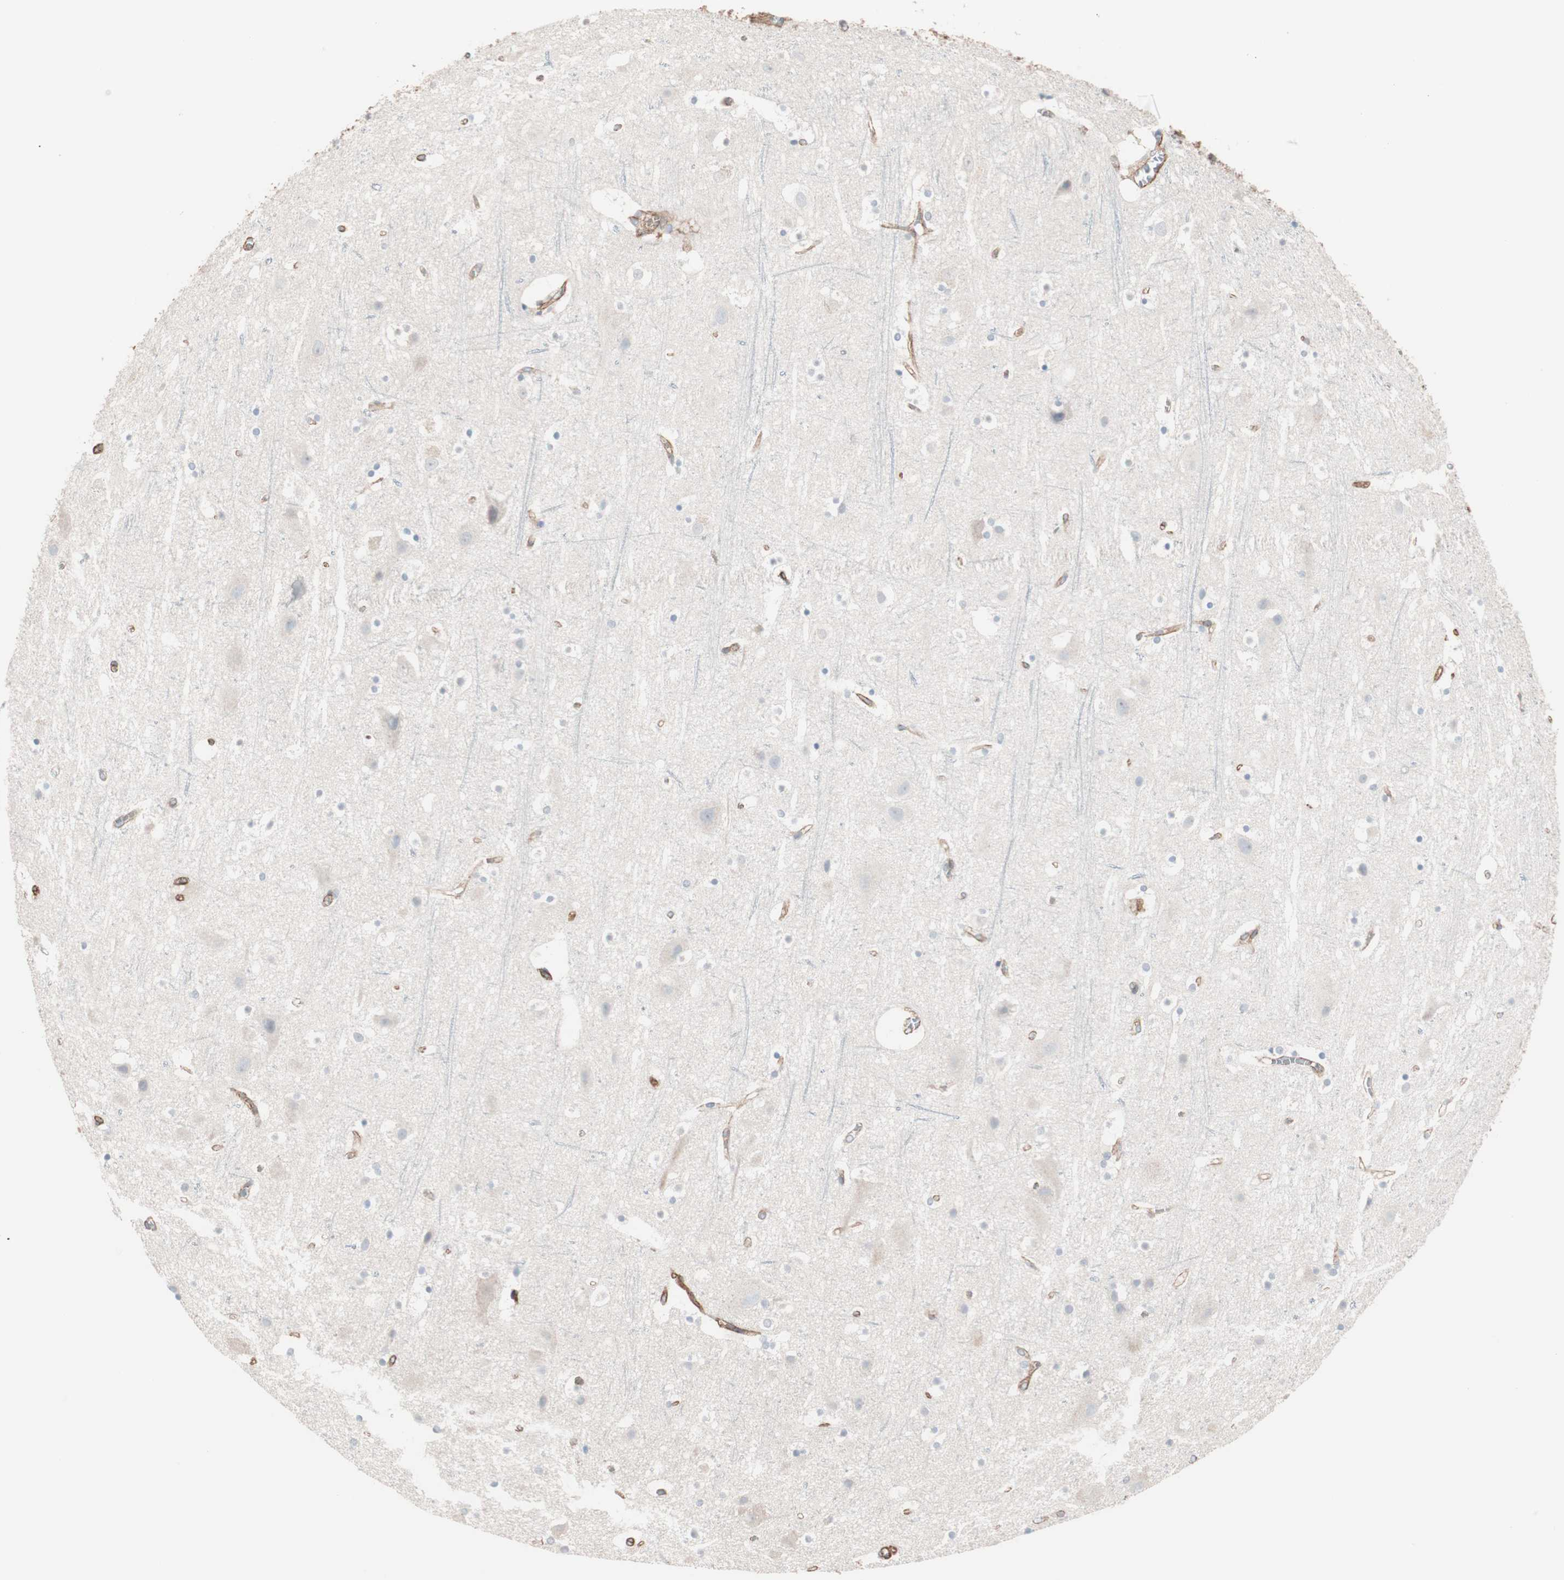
{"staining": {"intensity": "moderate", "quantity": ">75%", "location": "cytoplasmic/membranous"}, "tissue": "cerebral cortex", "cell_type": "Endothelial cells", "image_type": "normal", "snomed": [{"axis": "morphology", "description": "Normal tissue, NOS"}, {"axis": "topography", "description": "Cerebral cortex"}], "caption": "Human cerebral cortex stained for a protein (brown) shows moderate cytoplasmic/membranous positive expression in about >75% of endothelial cells.", "gene": "ALG5", "patient": {"sex": "male", "age": 45}}